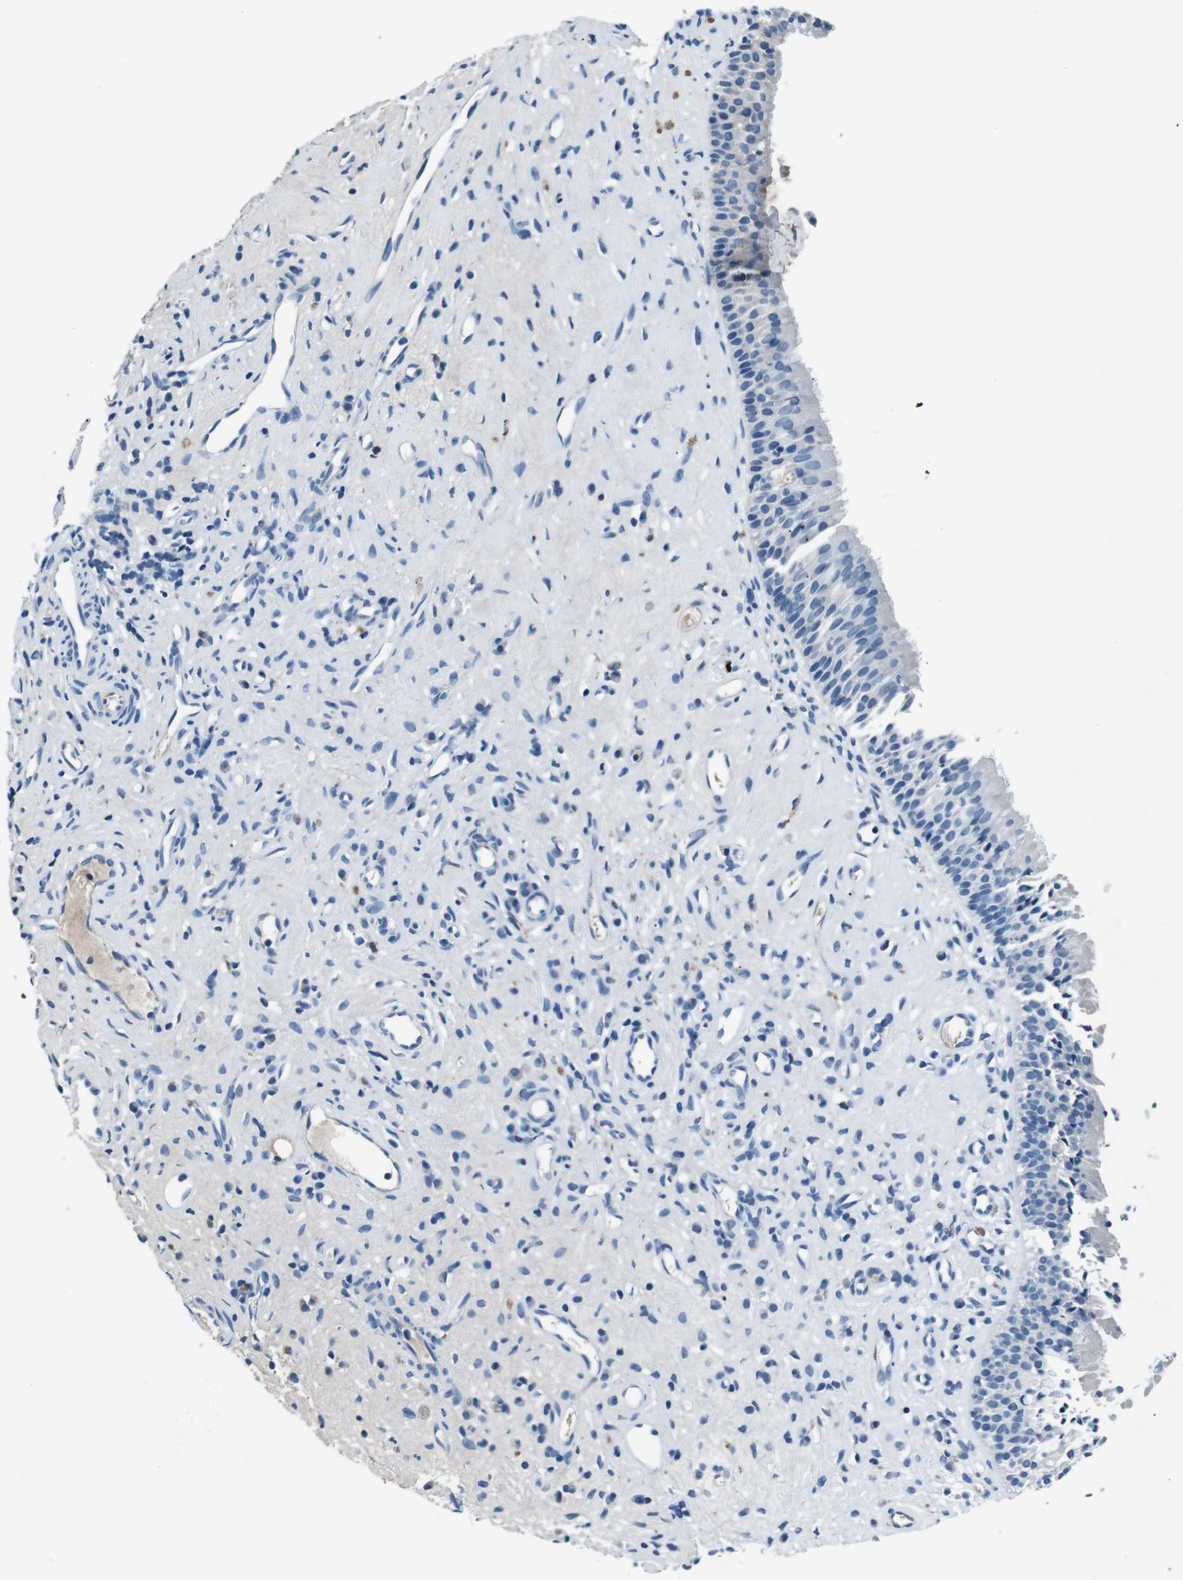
{"staining": {"intensity": "moderate", "quantity": "<25%", "location": "cytoplasmic/membranous"}, "tissue": "nasopharynx", "cell_type": "Respiratory epithelial cells", "image_type": "normal", "snomed": [{"axis": "morphology", "description": "Normal tissue, NOS"}, {"axis": "topography", "description": "Nasopharynx"}], "caption": "This micrograph reveals immunohistochemistry (IHC) staining of benign nasopharynx, with low moderate cytoplasmic/membranous positivity in approximately <25% of respiratory epithelial cells.", "gene": "LEP", "patient": {"sex": "female", "age": 51}}